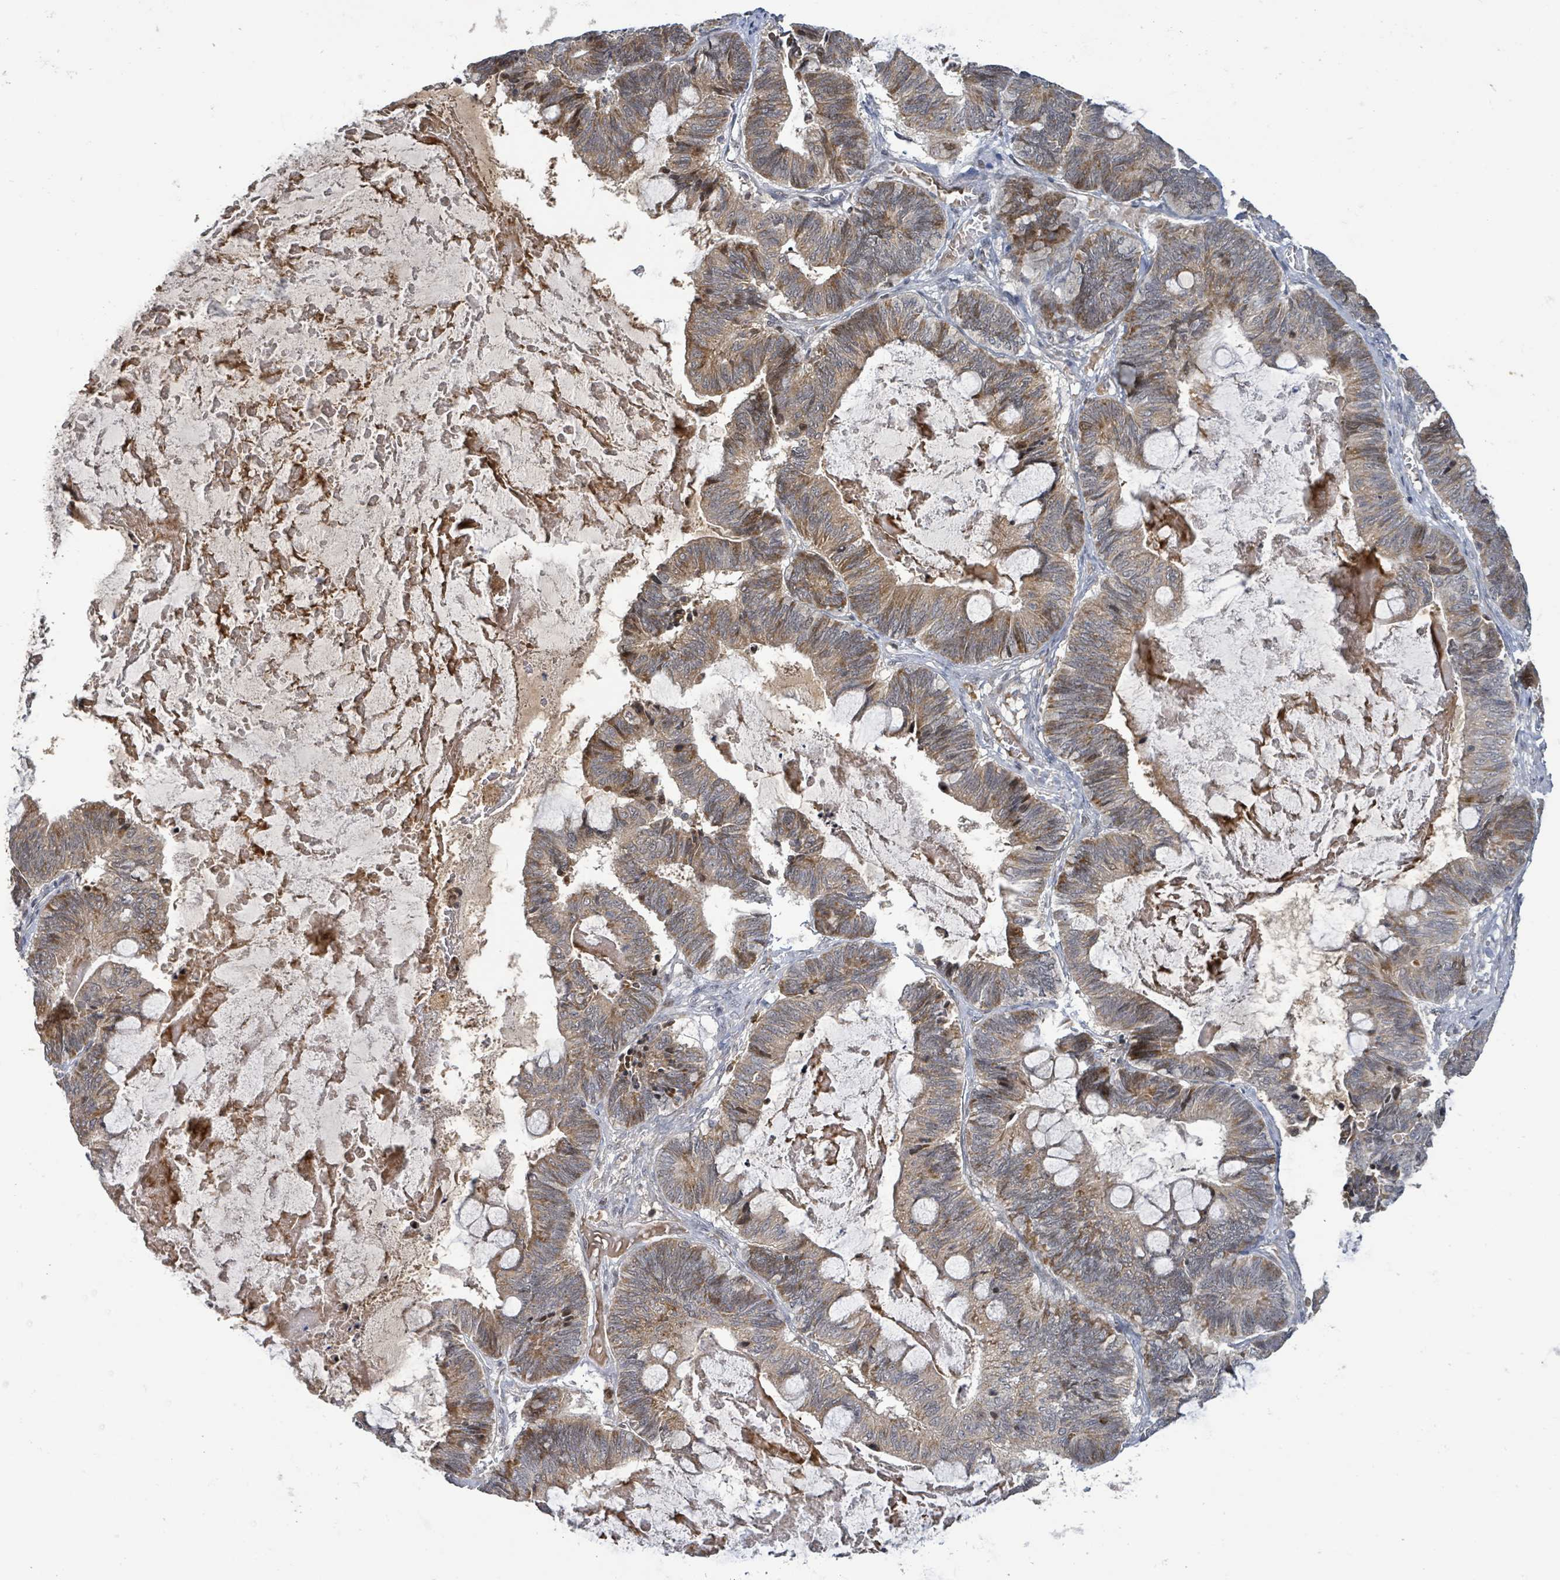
{"staining": {"intensity": "weak", "quantity": "25%-75%", "location": "cytoplasmic/membranous,nuclear"}, "tissue": "ovarian cancer", "cell_type": "Tumor cells", "image_type": "cancer", "snomed": [{"axis": "morphology", "description": "Cystadenocarcinoma, mucinous, NOS"}, {"axis": "topography", "description": "Ovary"}], "caption": "Immunohistochemistry (IHC) staining of mucinous cystadenocarcinoma (ovarian), which displays low levels of weak cytoplasmic/membranous and nuclear expression in approximately 25%-75% of tumor cells indicating weak cytoplasmic/membranous and nuclear protein staining. The staining was performed using DAB (3,3'-diaminobenzidine) (brown) for protein detection and nuclei were counterstained in hematoxylin (blue).", "gene": "ITGA11", "patient": {"sex": "female", "age": 61}}